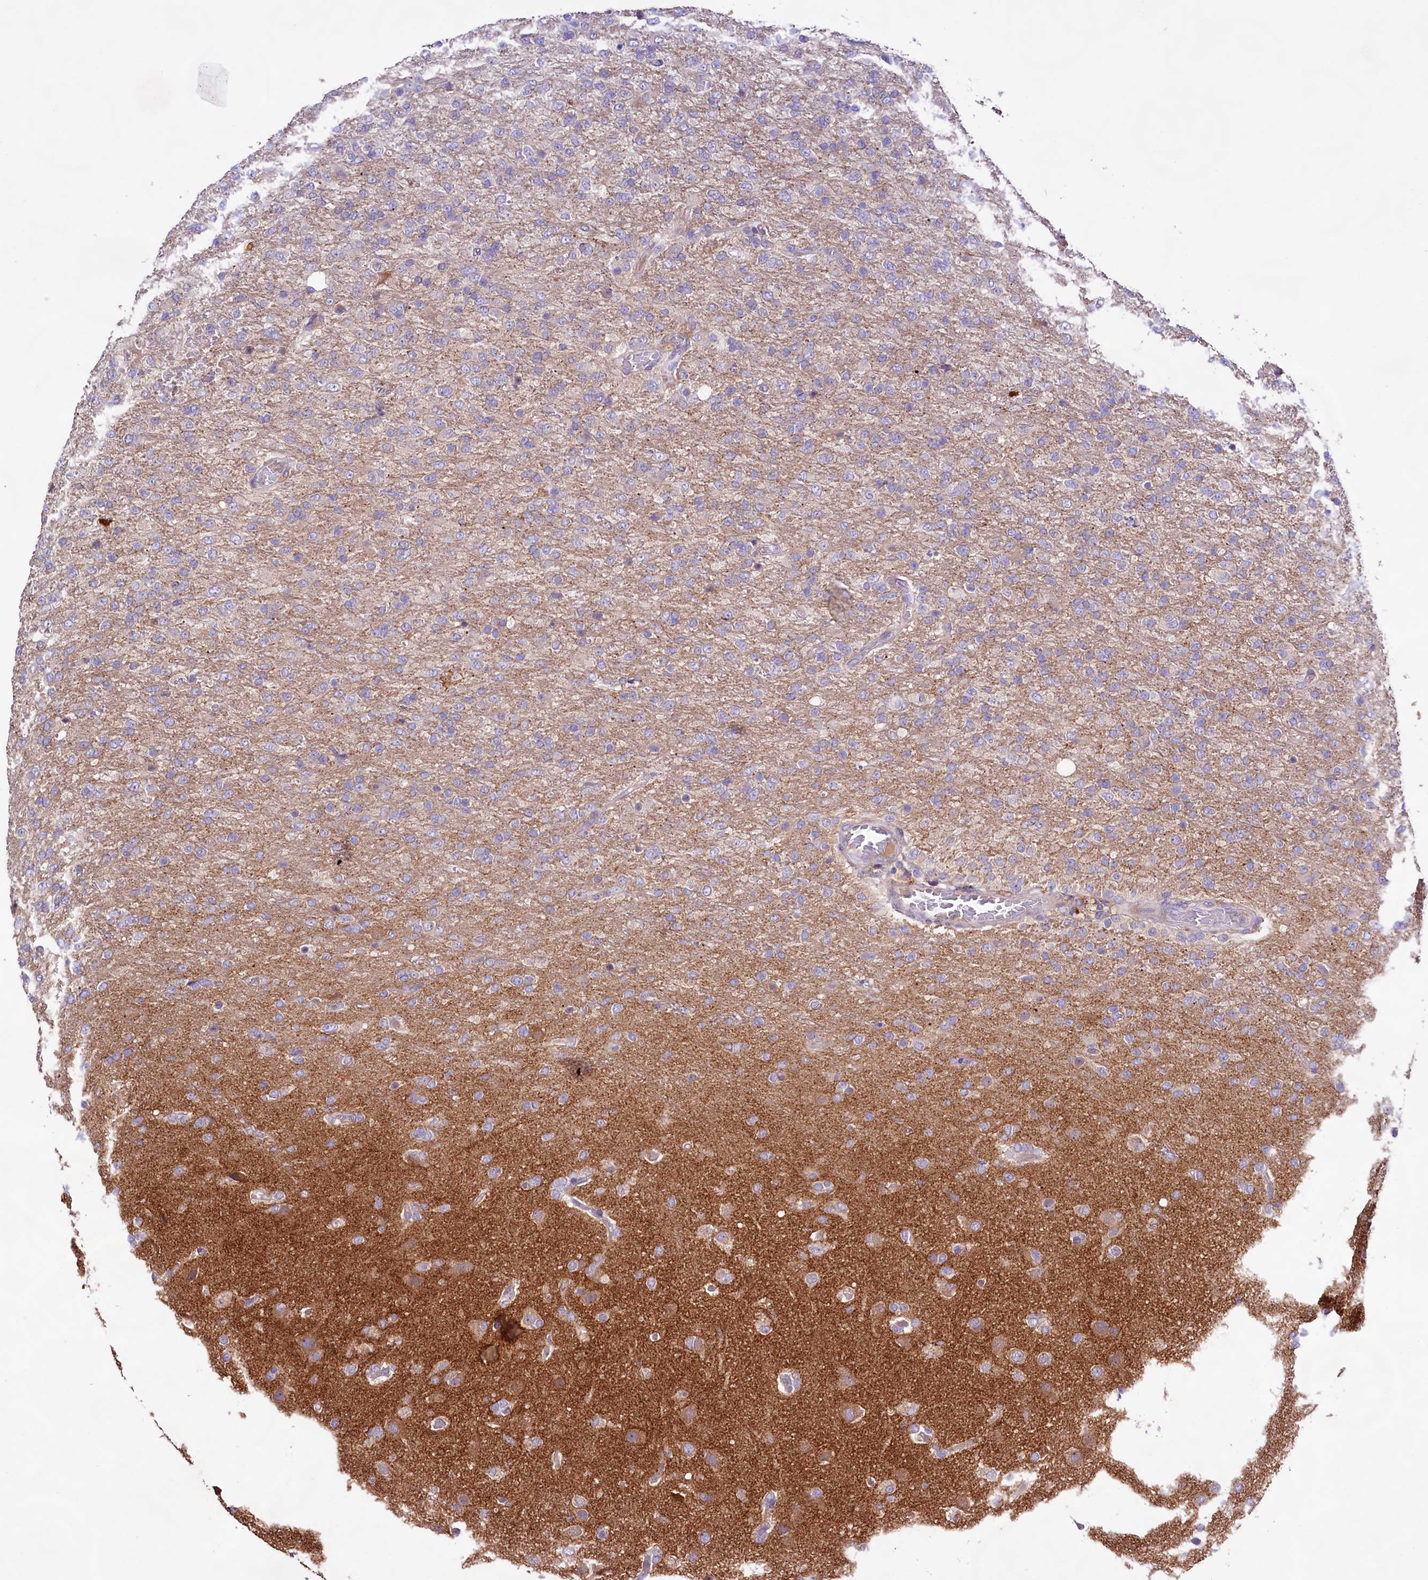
{"staining": {"intensity": "weak", "quantity": "<25%", "location": "cytoplasmic/membranous"}, "tissue": "glioma", "cell_type": "Tumor cells", "image_type": "cancer", "snomed": [{"axis": "morphology", "description": "Glioma, malignant, High grade"}, {"axis": "topography", "description": "Brain"}], "caption": "Tumor cells are negative for brown protein staining in glioma.", "gene": "DMXL2", "patient": {"sex": "female", "age": 74}}